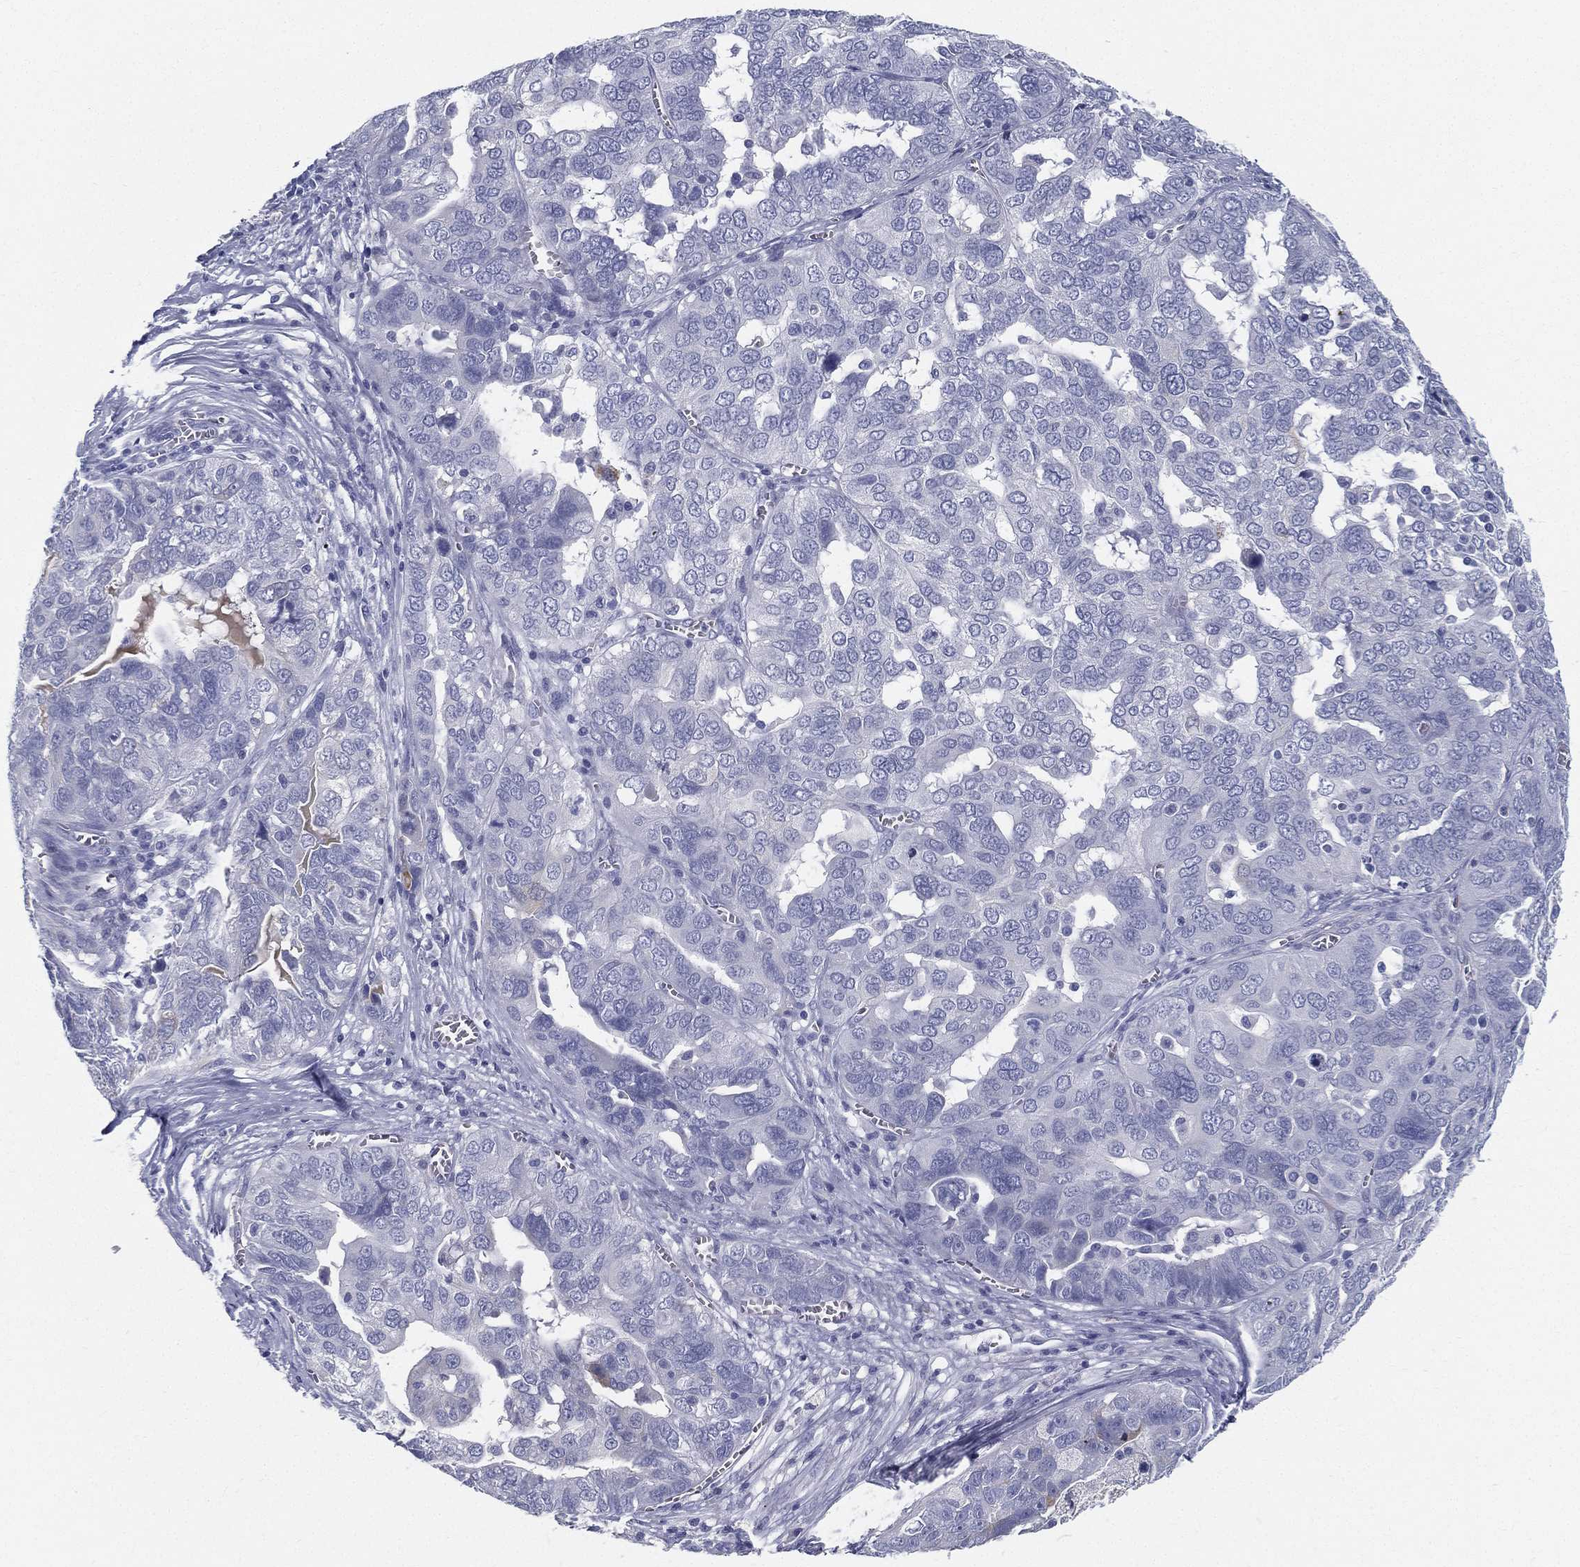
{"staining": {"intensity": "negative", "quantity": "none", "location": "none"}, "tissue": "ovarian cancer", "cell_type": "Tumor cells", "image_type": "cancer", "snomed": [{"axis": "morphology", "description": "Carcinoma, endometroid"}, {"axis": "topography", "description": "Soft tissue"}, {"axis": "topography", "description": "Ovary"}], "caption": "Human endometroid carcinoma (ovarian) stained for a protein using immunohistochemistry displays no expression in tumor cells.", "gene": "STS", "patient": {"sex": "female", "age": 52}}